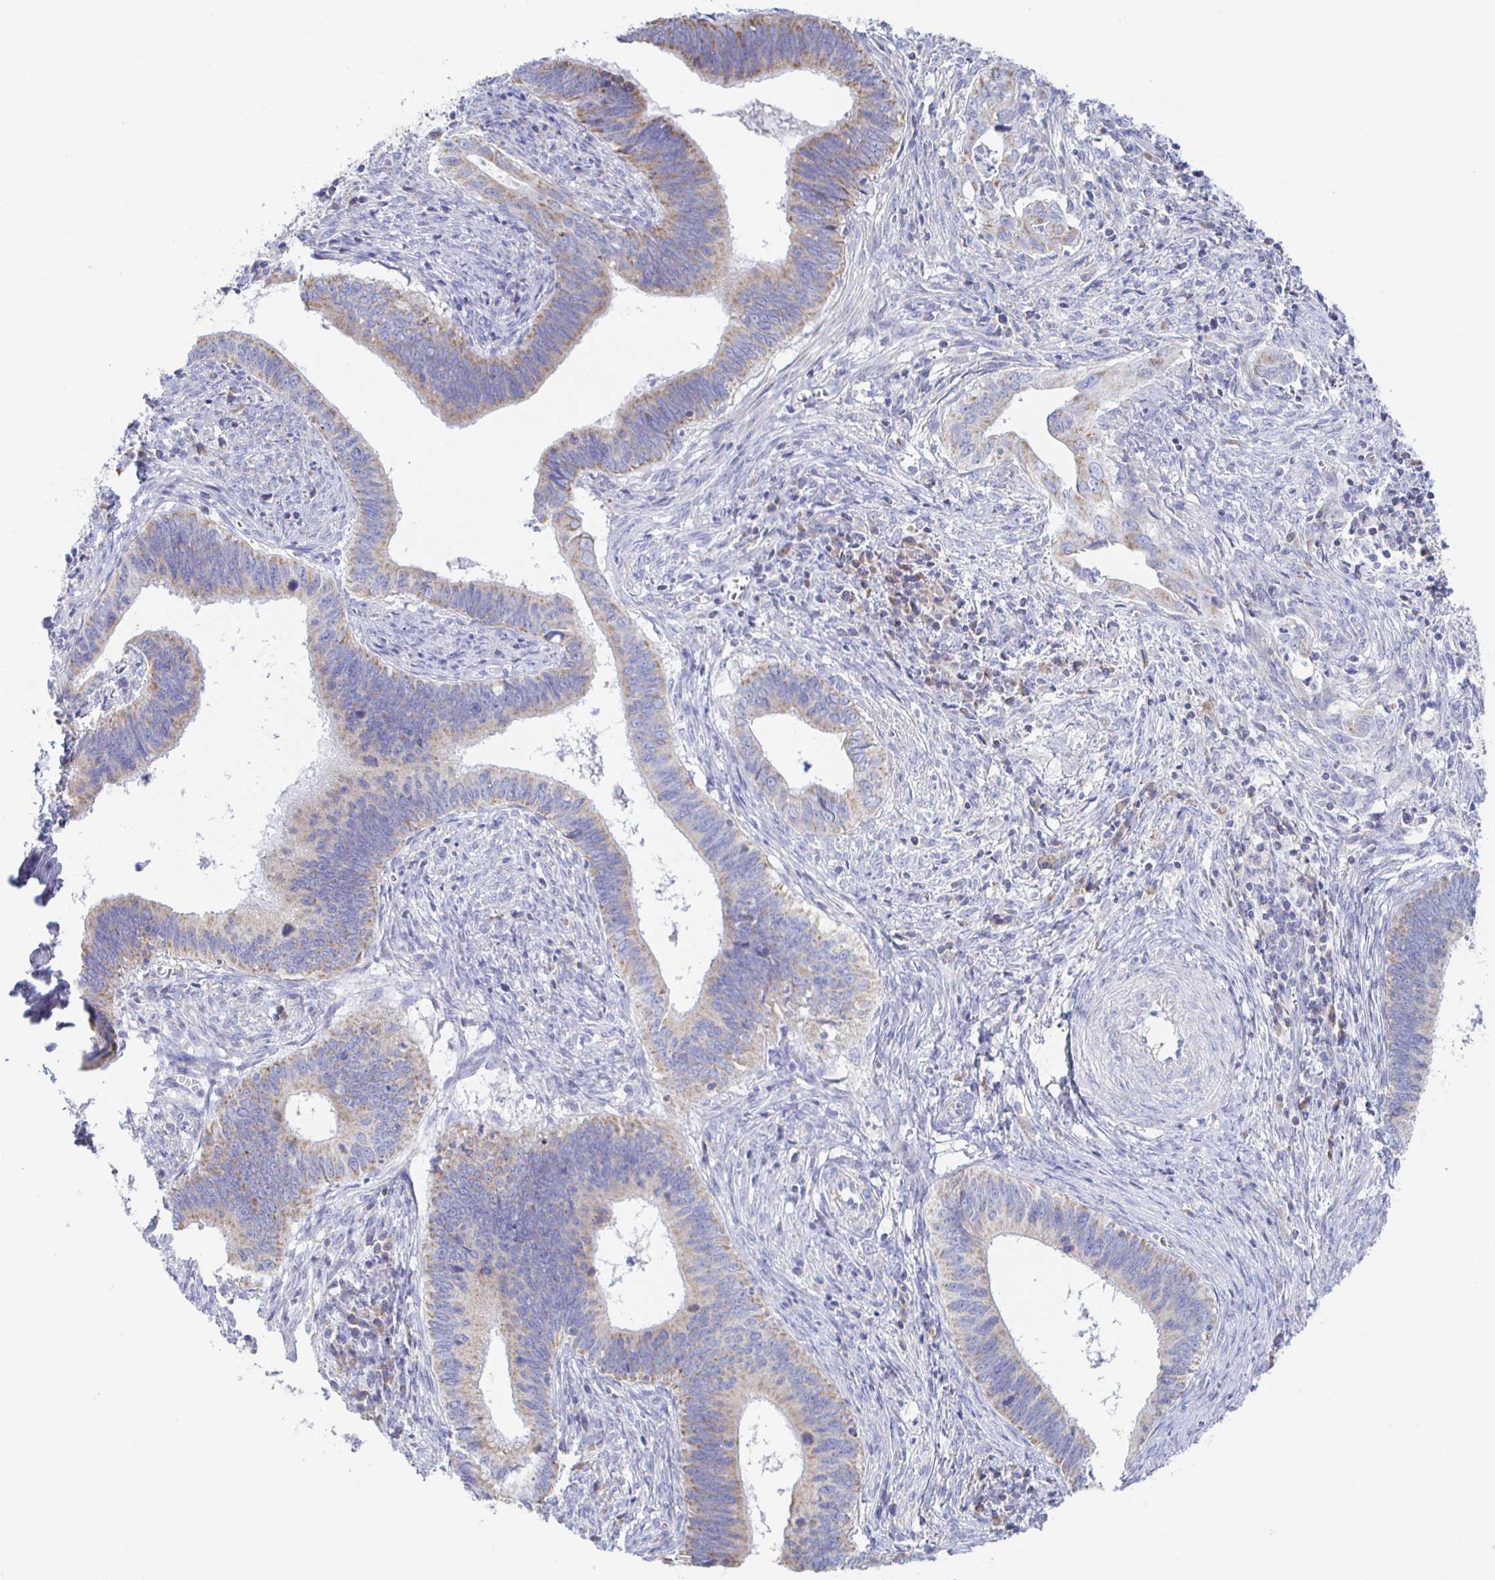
{"staining": {"intensity": "weak", "quantity": ">75%", "location": "cytoplasmic/membranous"}, "tissue": "cervical cancer", "cell_type": "Tumor cells", "image_type": "cancer", "snomed": [{"axis": "morphology", "description": "Adenocarcinoma, NOS"}, {"axis": "topography", "description": "Cervix"}], "caption": "A low amount of weak cytoplasmic/membranous expression is present in about >75% of tumor cells in adenocarcinoma (cervical) tissue. (DAB (3,3'-diaminobenzidine) = brown stain, brightfield microscopy at high magnification).", "gene": "SYNGR4", "patient": {"sex": "female", "age": 42}}